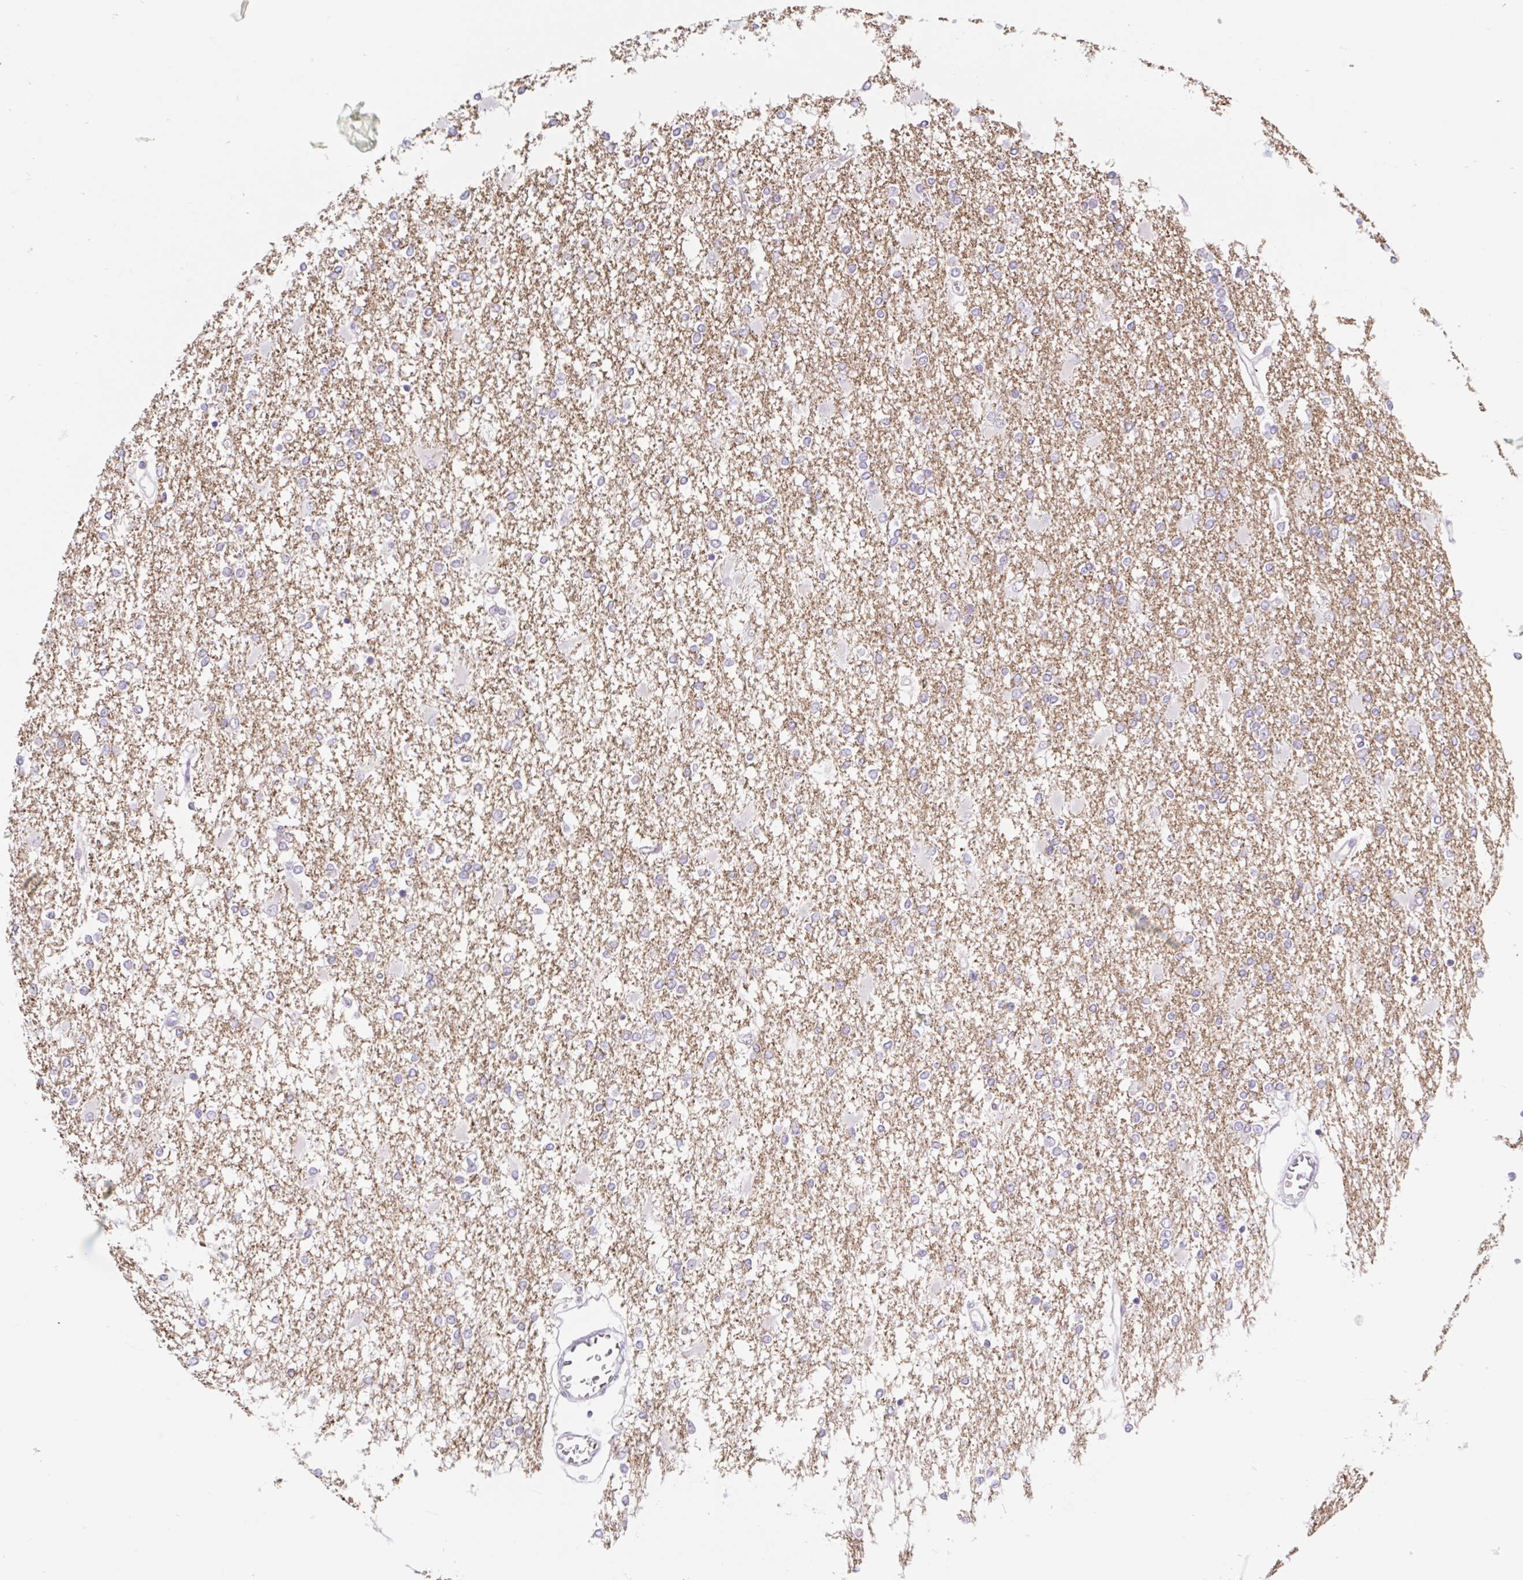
{"staining": {"intensity": "negative", "quantity": "none", "location": "none"}, "tissue": "glioma", "cell_type": "Tumor cells", "image_type": "cancer", "snomed": [{"axis": "morphology", "description": "Glioma, malignant, High grade"}, {"axis": "topography", "description": "Cerebral cortex"}], "caption": "IHC photomicrograph of neoplastic tissue: malignant glioma (high-grade) stained with DAB (3,3'-diaminobenzidine) demonstrates no significant protein positivity in tumor cells.", "gene": "BCAS1", "patient": {"sex": "male", "age": 79}}